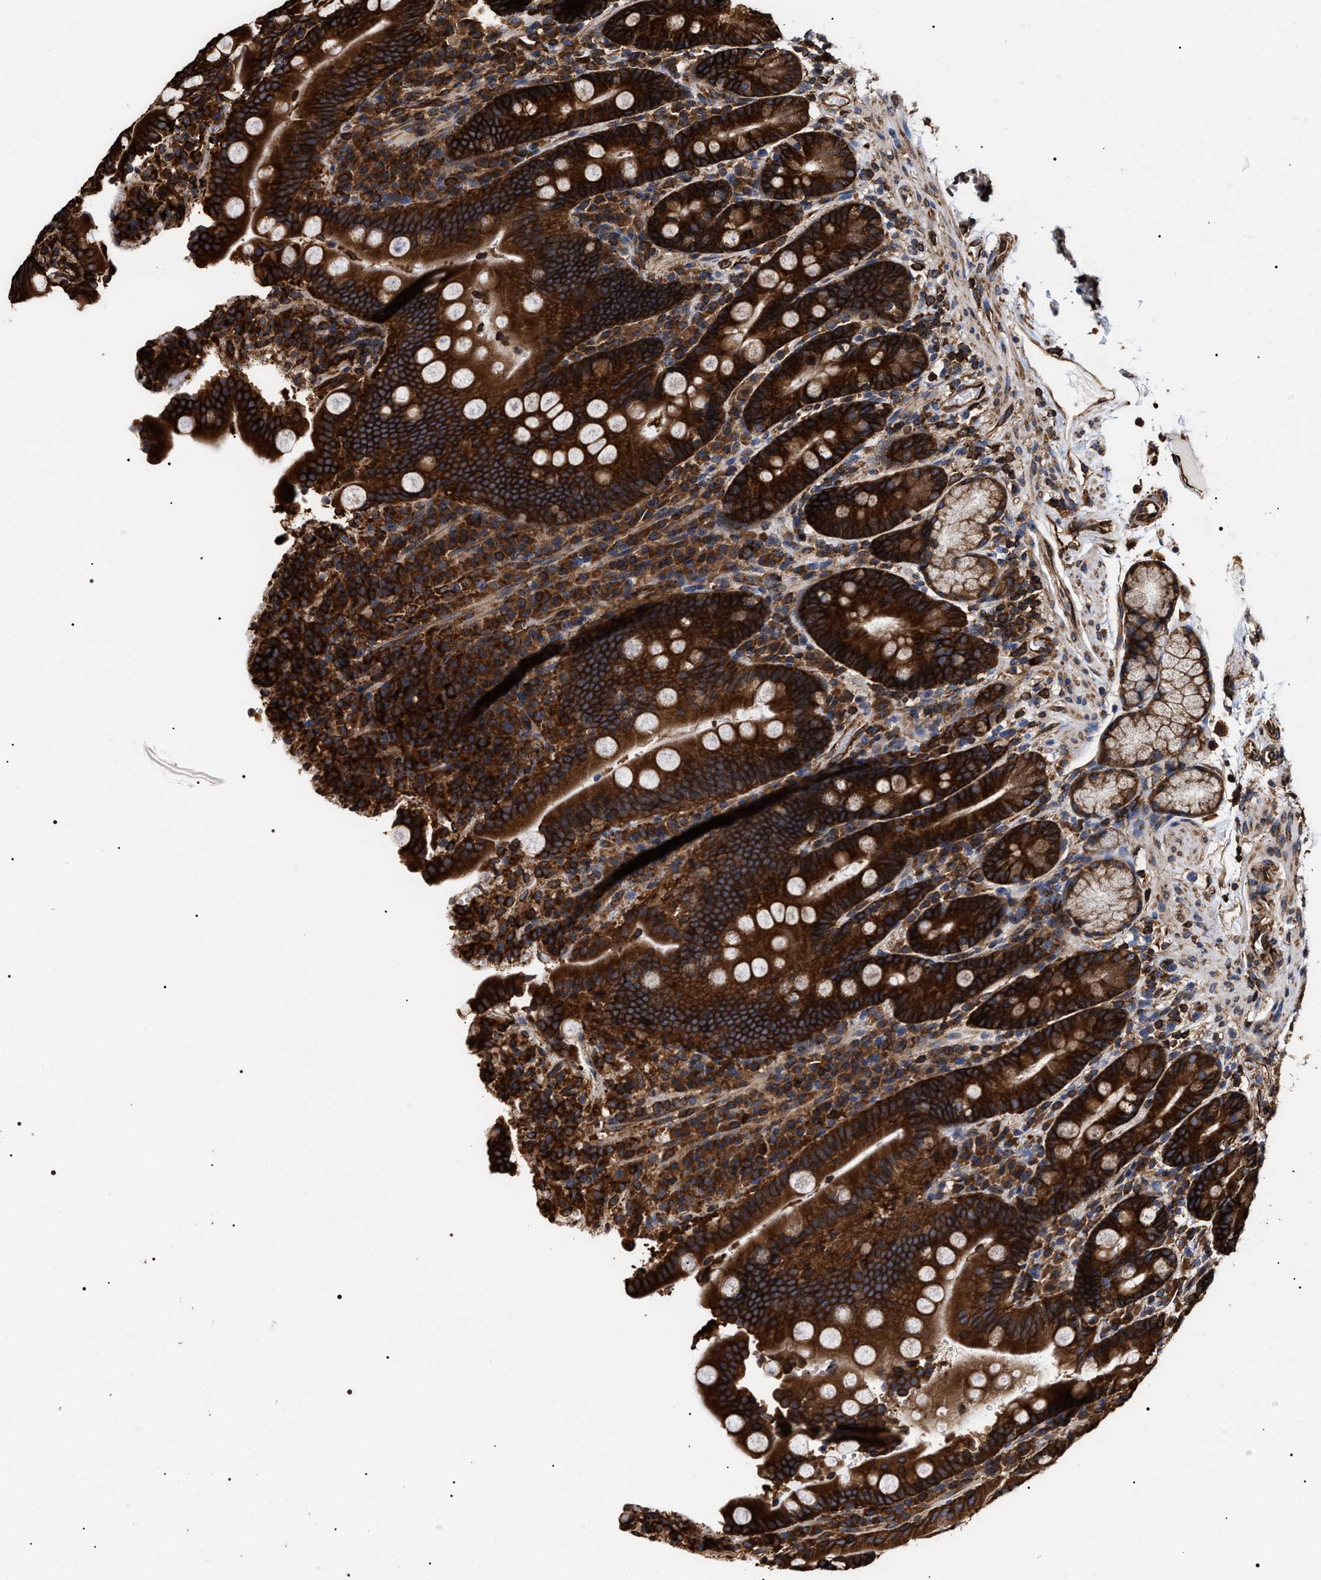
{"staining": {"intensity": "strong", "quantity": ">75%", "location": "cytoplasmic/membranous"}, "tissue": "duodenum", "cell_type": "Glandular cells", "image_type": "normal", "snomed": [{"axis": "morphology", "description": "Normal tissue, NOS"}, {"axis": "topography", "description": "Small intestine, NOS"}], "caption": "Immunohistochemistry of unremarkable human duodenum reveals high levels of strong cytoplasmic/membranous expression in about >75% of glandular cells. (Stains: DAB in brown, nuclei in blue, Microscopy: brightfield microscopy at high magnification).", "gene": "SERBP1", "patient": {"sex": "female", "age": 71}}